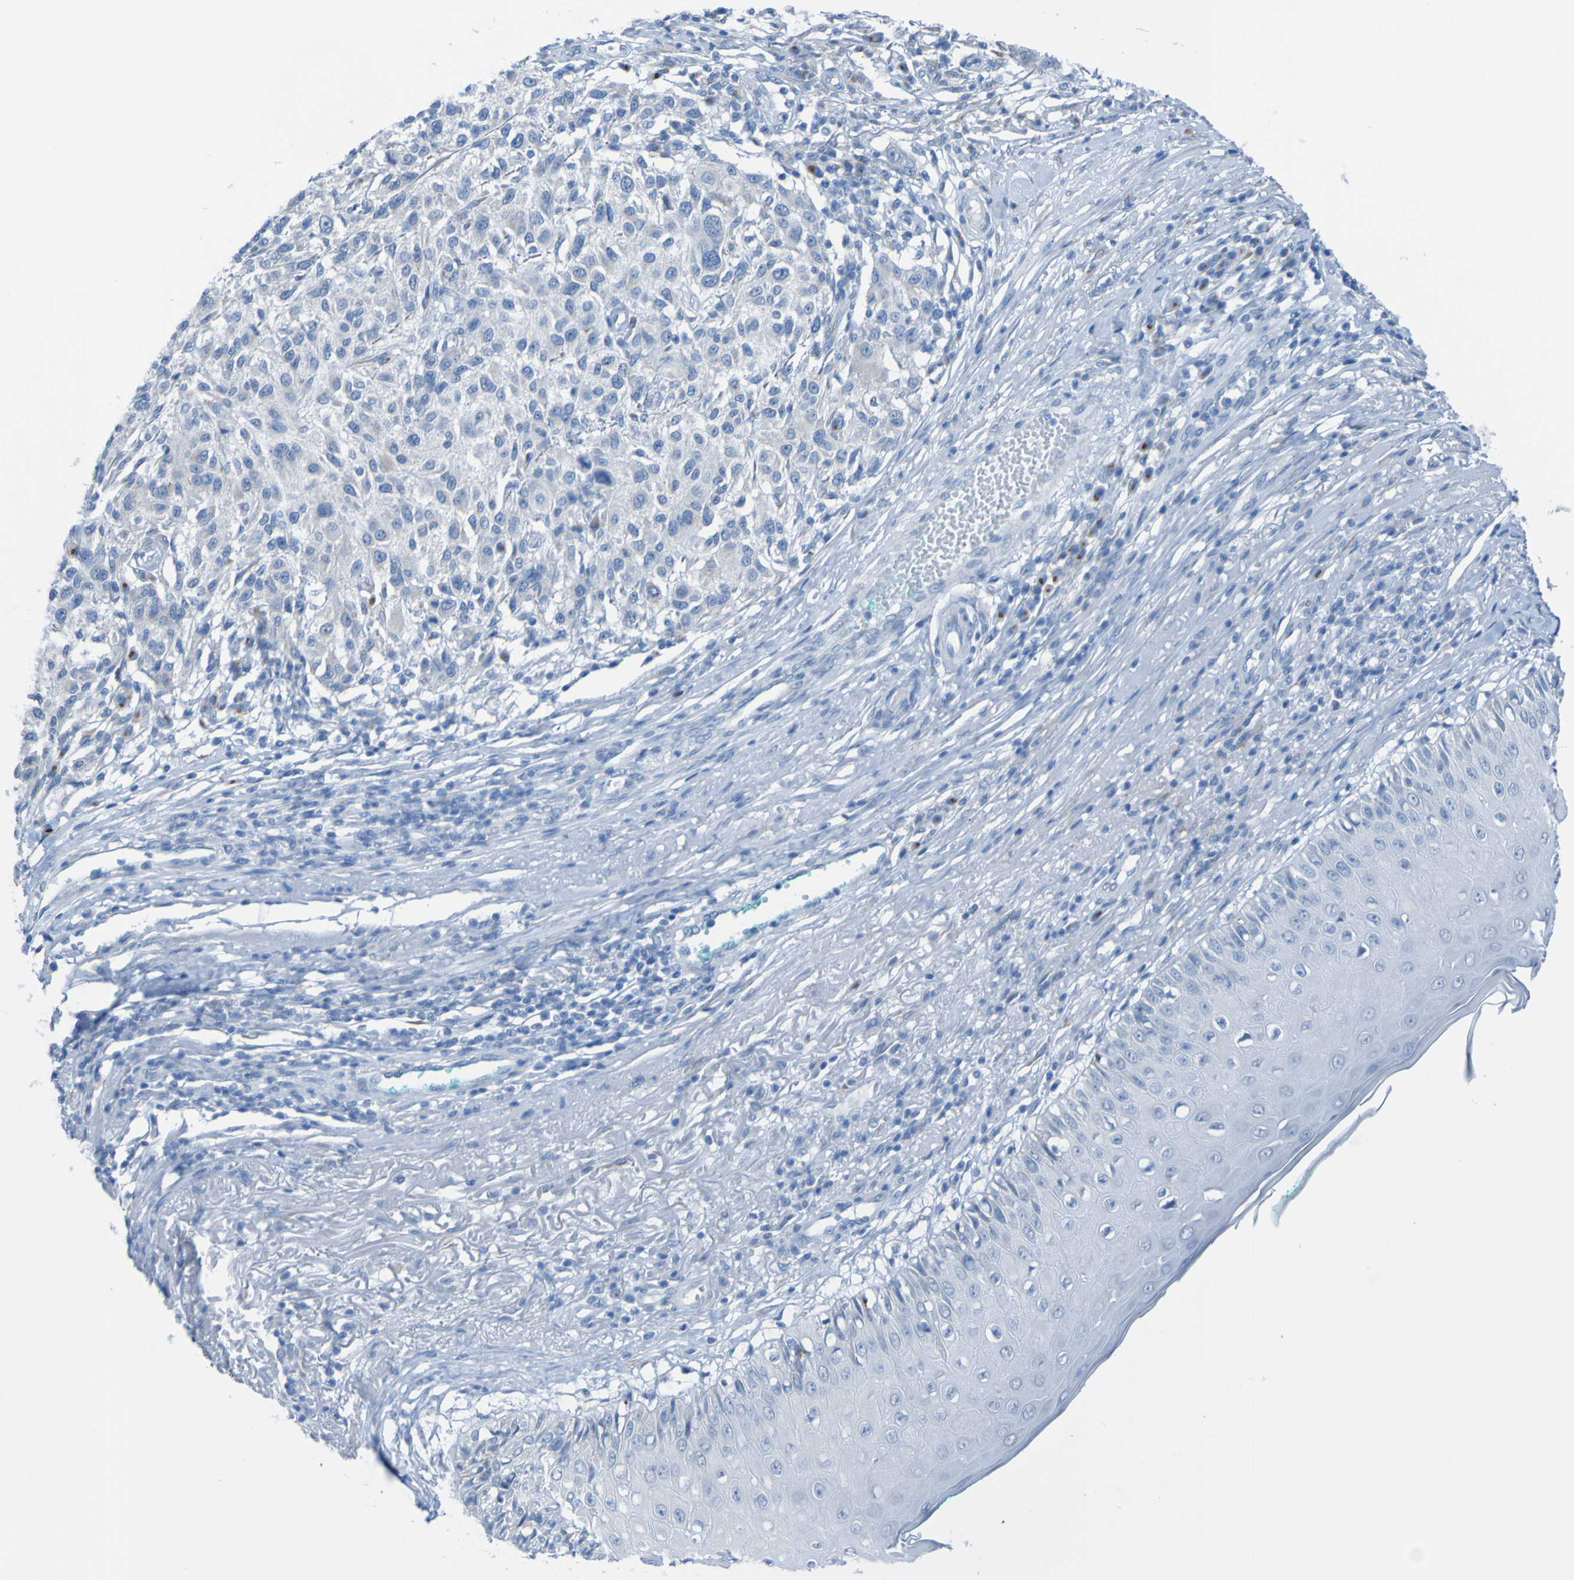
{"staining": {"intensity": "negative", "quantity": "none", "location": "none"}, "tissue": "melanoma", "cell_type": "Tumor cells", "image_type": "cancer", "snomed": [{"axis": "morphology", "description": "Necrosis, NOS"}, {"axis": "morphology", "description": "Malignant melanoma, NOS"}, {"axis": "topography", "description": "Skin"}], "caption": "IHC histopathology image of human melanoma stained for a protein (brown), which displays no positivity in tumor cells.", "gene": "ACMSD", "patient": {"sex": "female", "age": 87}}